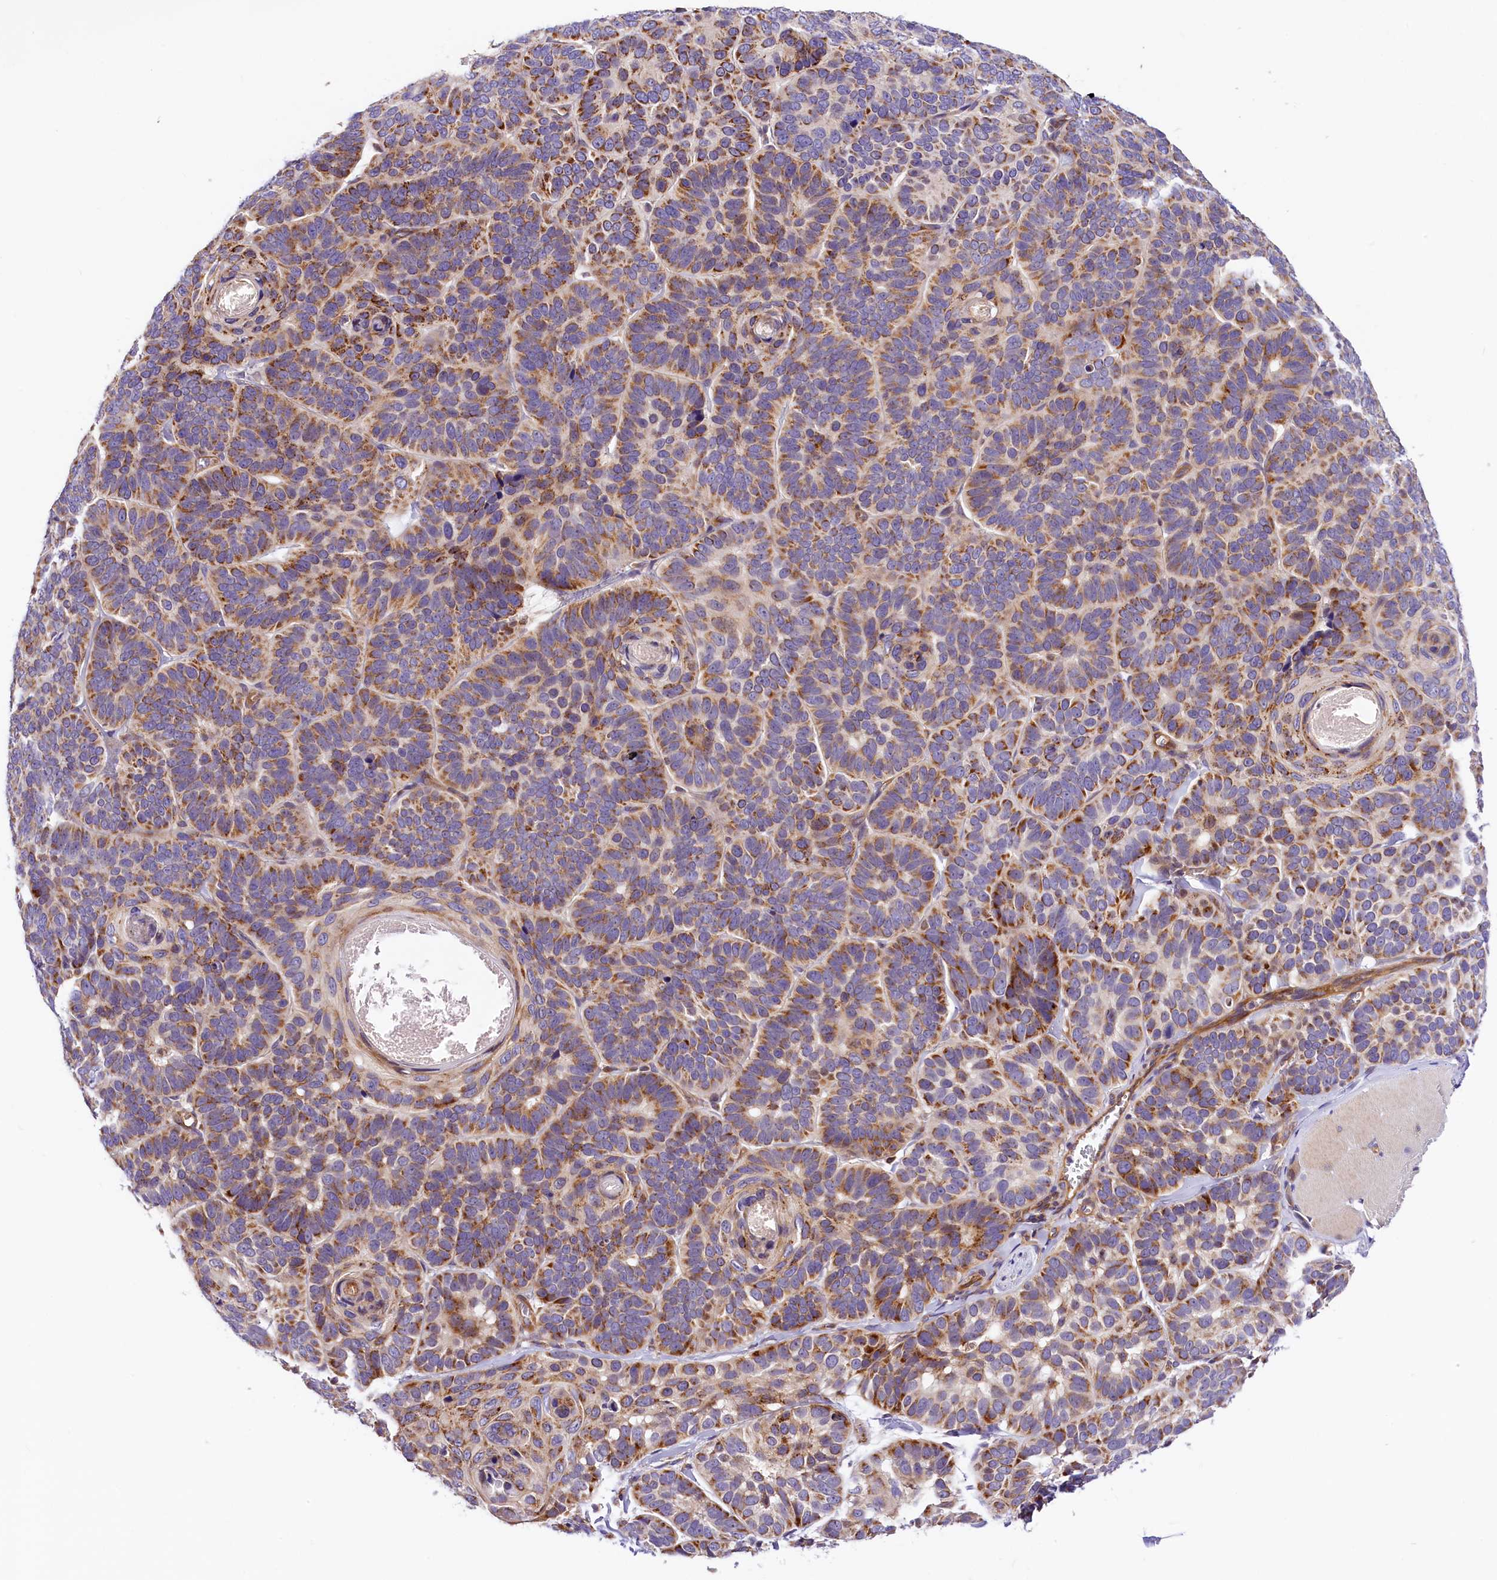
{"staining": {"intensity": "moderate", "quantity": "25%-75%", "location": "cytoplasmic/membranous"}, "tissue": "skin cancer", "cell_type": "Tumor cells", "image_type": "cancer", "snomed": [{"axis": "morphology", "description": "Basal cell carcinoma"}, {"axis": "topography", "description": "Skin"}], "caption": "Moderate cytoplasmic/membranous staining is appreciated in about 25%-75% of tumor cells in skin cancer. The staining was performed using DAB (3,3'-diaminobenzidine), with brown indicating positive protein expression. Nuclei are stained blue with hematoxylin.", "gene": "ARMC6", "patient": {"sex": "male", "age": 62}}